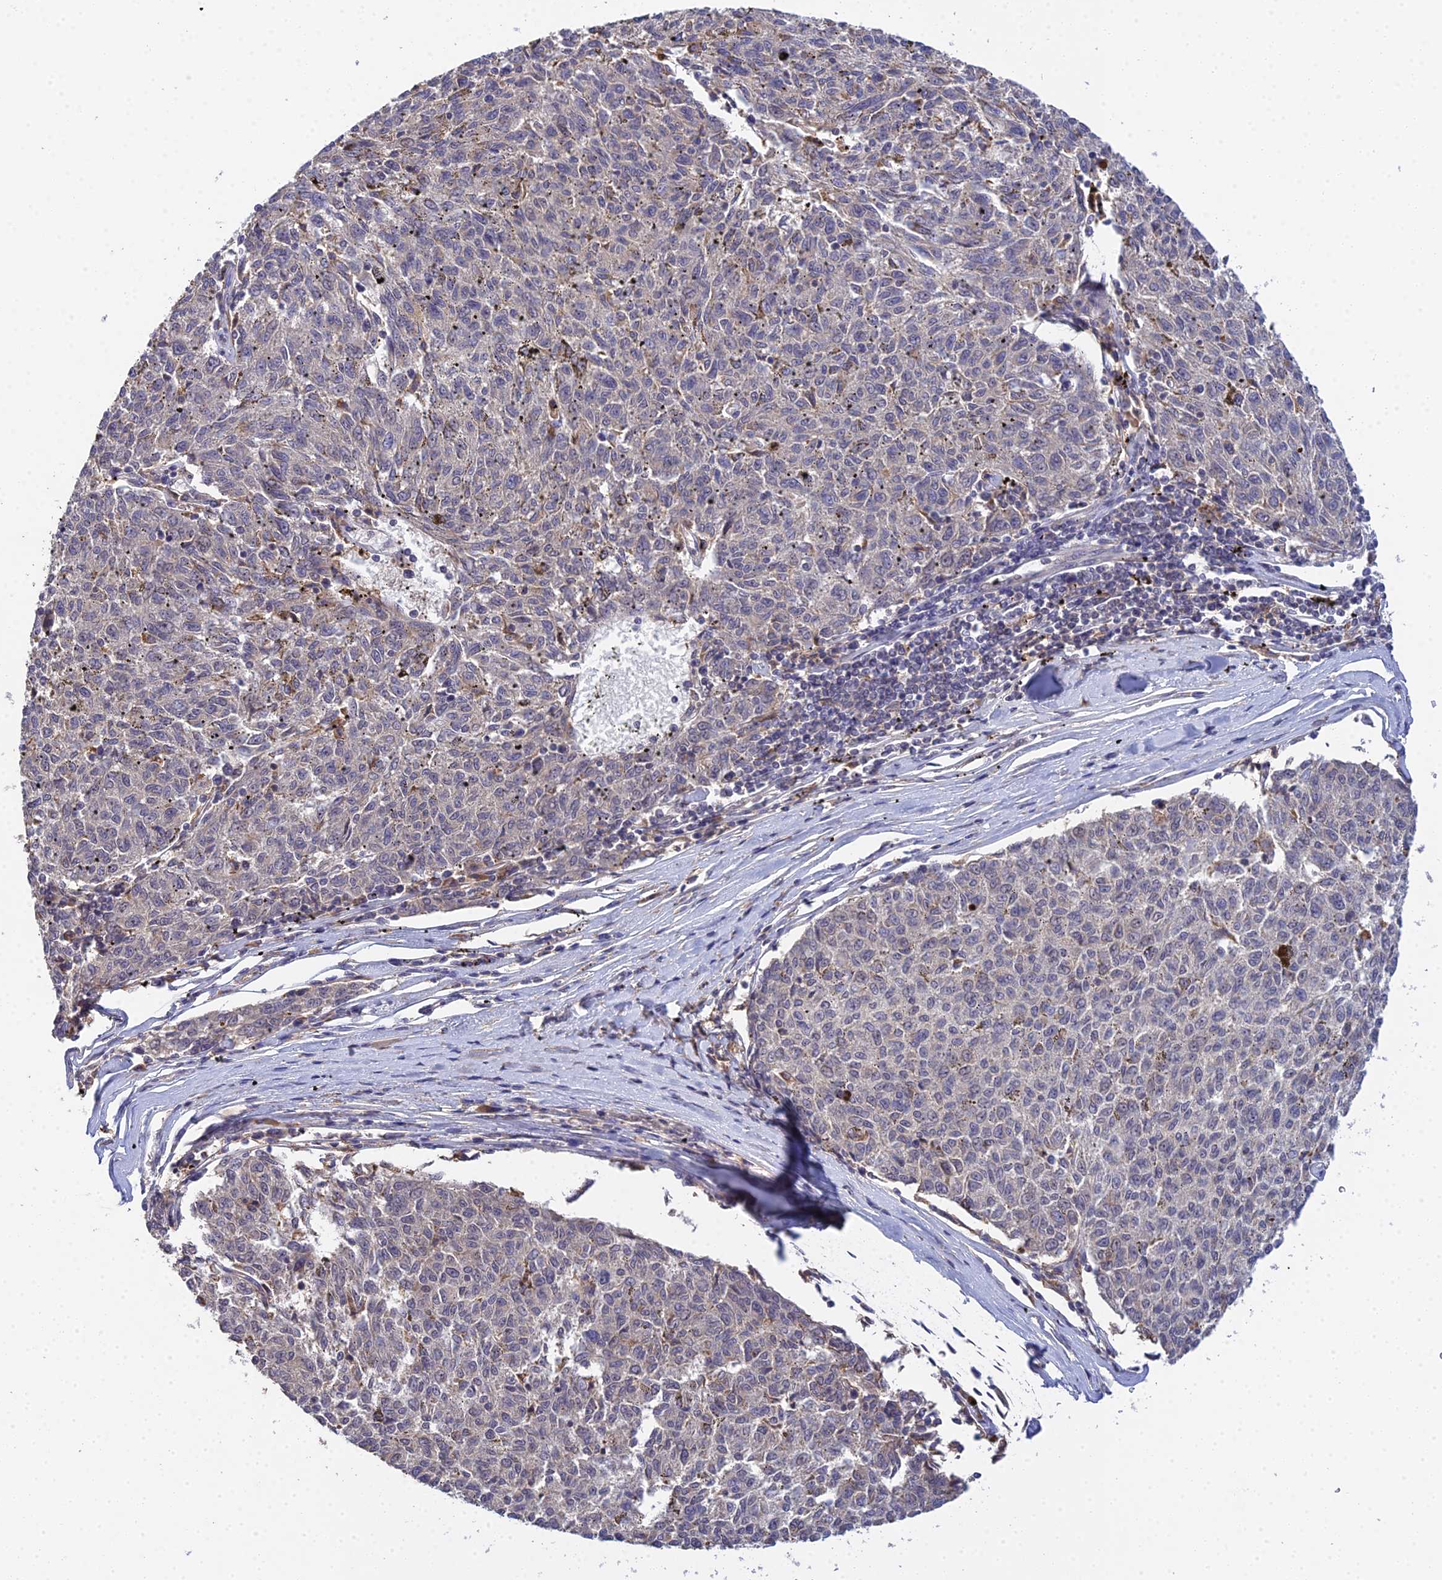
{"staining": {"intensity": "negative", "quantity": "none", "location": "none"}, "tissue": "melanoma", "cell_type": "Tumor cells", "image_type": "cancer", "snomed": [{"axis": "morphology", "description": "Malignant melanoma, NOS"}, {"axis": "topography", "description": "Skin"}], "caption": "Melanoma was stained to show a protein in brown. There is no significant expression in tumor cells.", "gene": "TPRX1", "patient": {"sex": "female", "age": 72}}